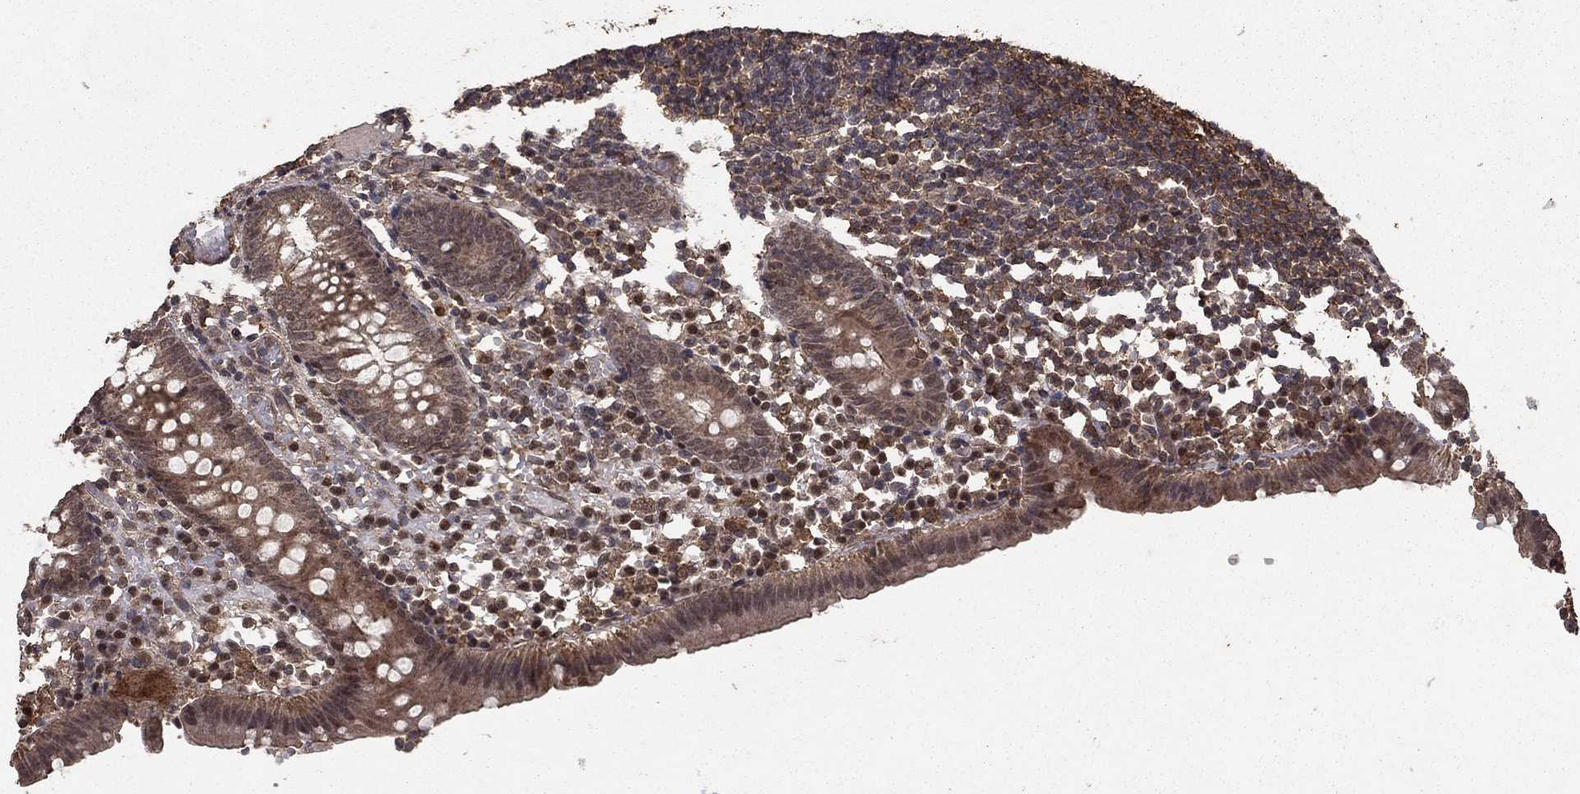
{"staining": {"intensity": "moderate", "quantity": ">75%", "location": "cytoplasmic/membranous"}, "tissue": "appendix", "cell_type": "Glandular cells", "image_type": "normal", "snomed": [{"axis": "morphology", "description": "Normal tissue, NOS"}, {"axis": "topography", "description": "Appendix"}], "caption": "IHC image of normal human appendix stained for a protein (brown), which shows medium levels of moderate cytoplasmic/membranous expression in approximately >75% of glandular cells.", "gene": "PRDM1", "patient": {"sex": "female", "age": 40}}